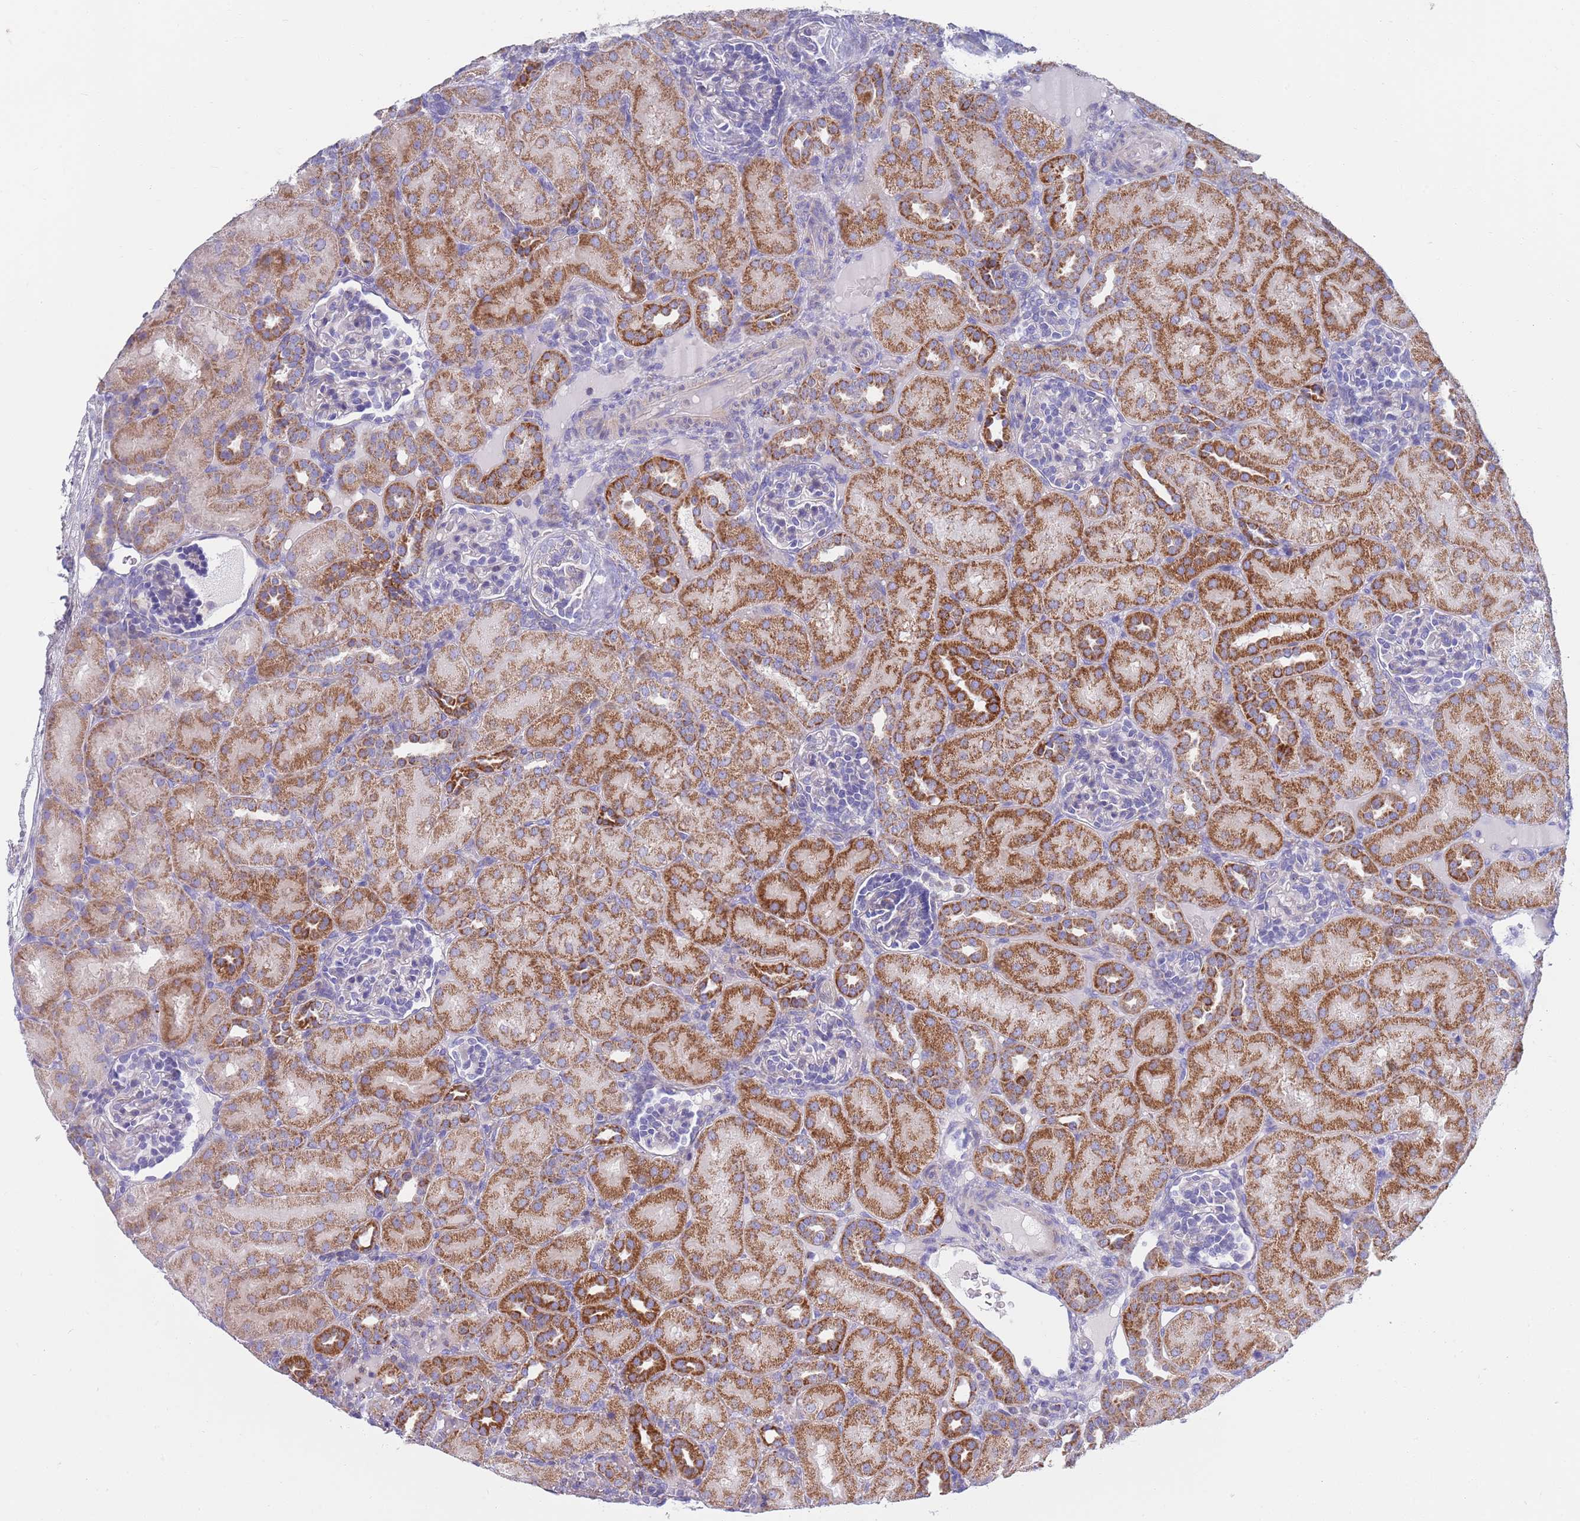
{"staining": {"intensity": "negative", "quantity": "none", "location": "none"}, "tissue": "kidney", "cell_type": "Cells in glomeruli", "image_type": "normal", "snomed": [{"axis": "morphology", "description": "Normal tissue, NOS"}, {"axis": "topography", "description": "Kidney"}], "caption": "High magnification brightfield microscopy of benign kidney stained with DAB (brown) and counterstained with hematoxylin (blue): cells in glomeruli show no significant positivity. (DAB (3,3'-diaminobenzidine) IHC, high magnification).", "gene": "EMC8", "patient": {"sex": "male", "age": 1}}